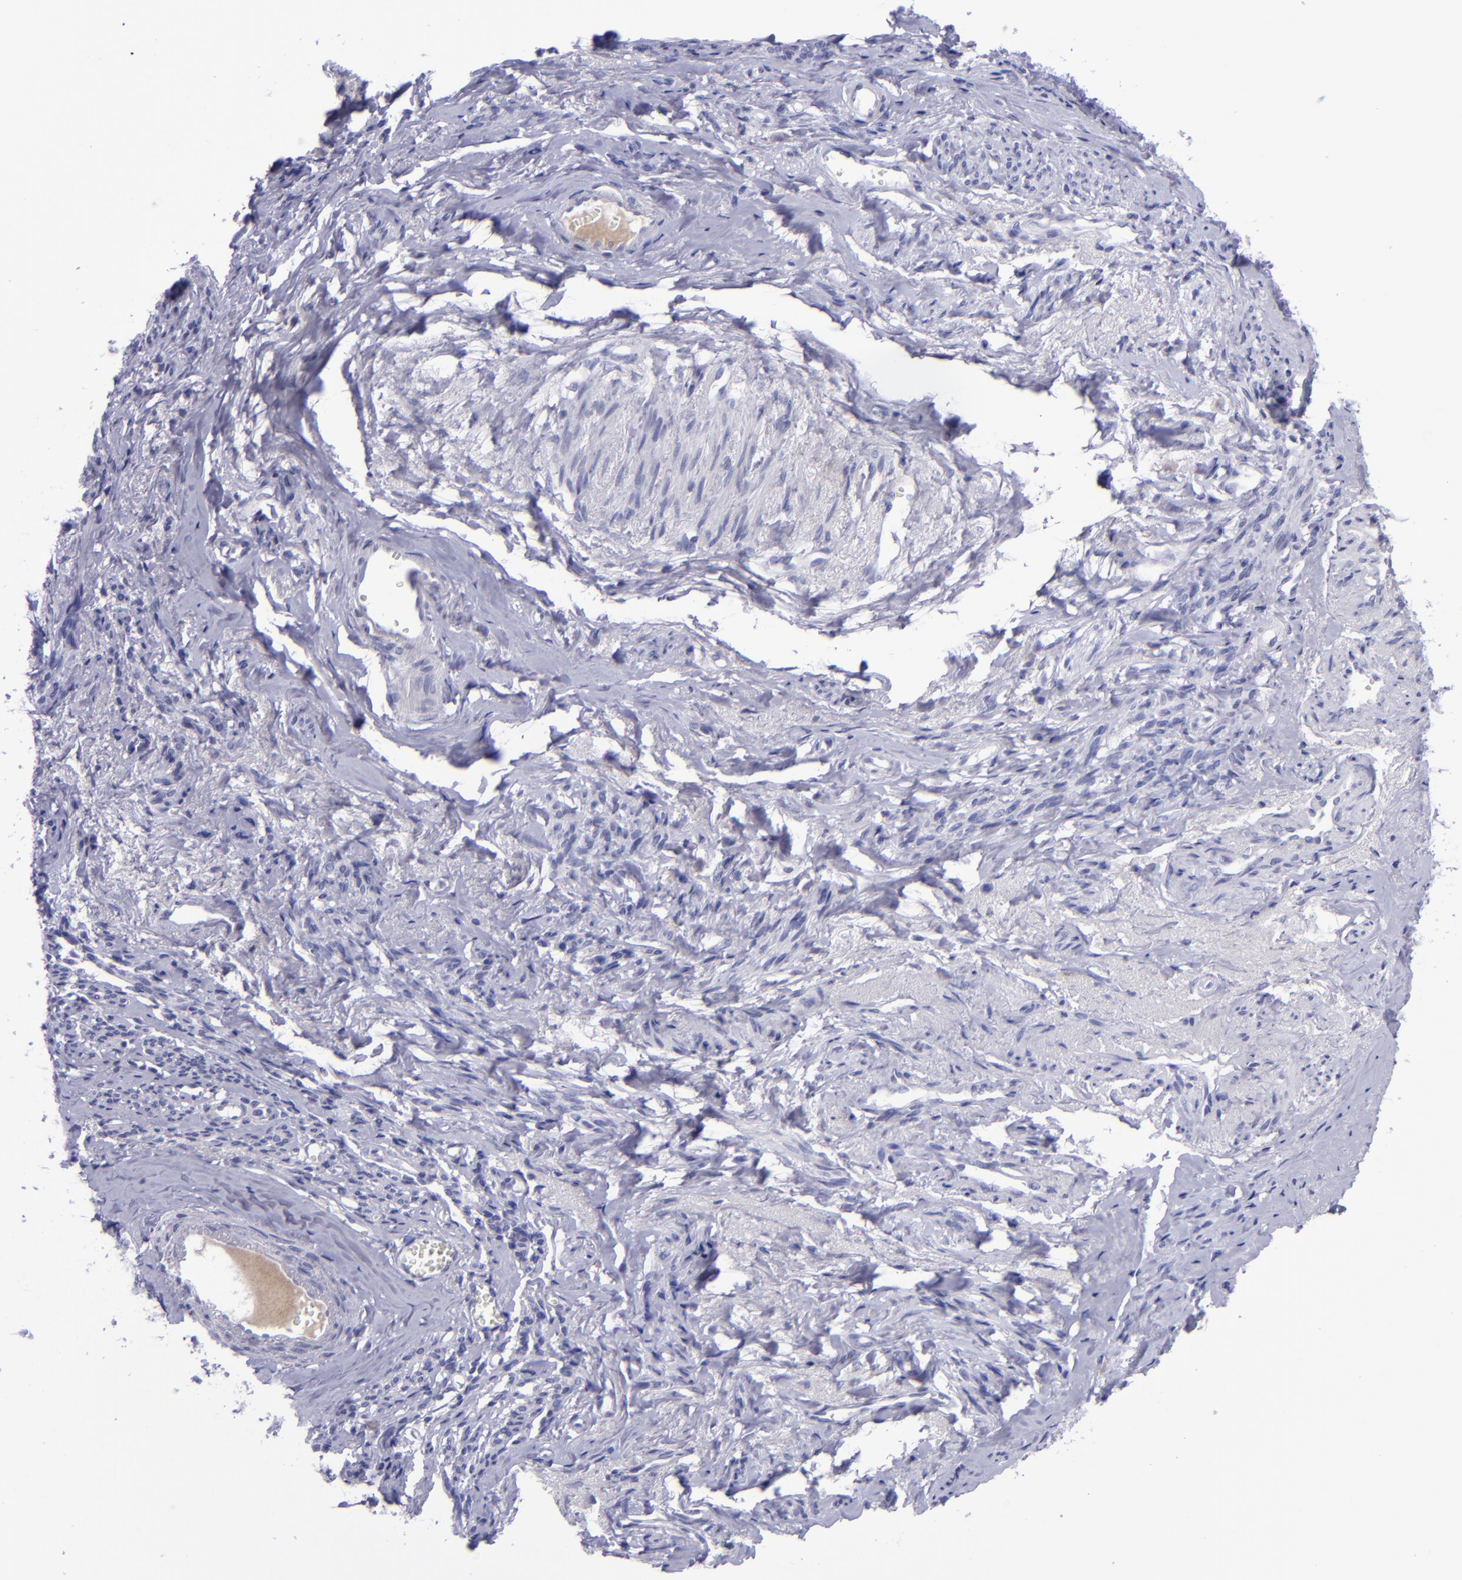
{"staining": {"intensity": "negative", "quantity": "none", "location": "none"}, "tissue": "endometrial cancer", "cell_type": "Tumor cells", "image_type": "cancer", "snomed": [{"axis": "morphology", "description": "Adenocarcinoma, NOS"}, {"axis": "topography", "description": "Endometrium"}], "caption": "Protein analysis of endometrial adenocarcinoma displays no significant expression in tumor cells.", "gene": "POU2F2", "patient": {"sex": "female", "age": 75}}